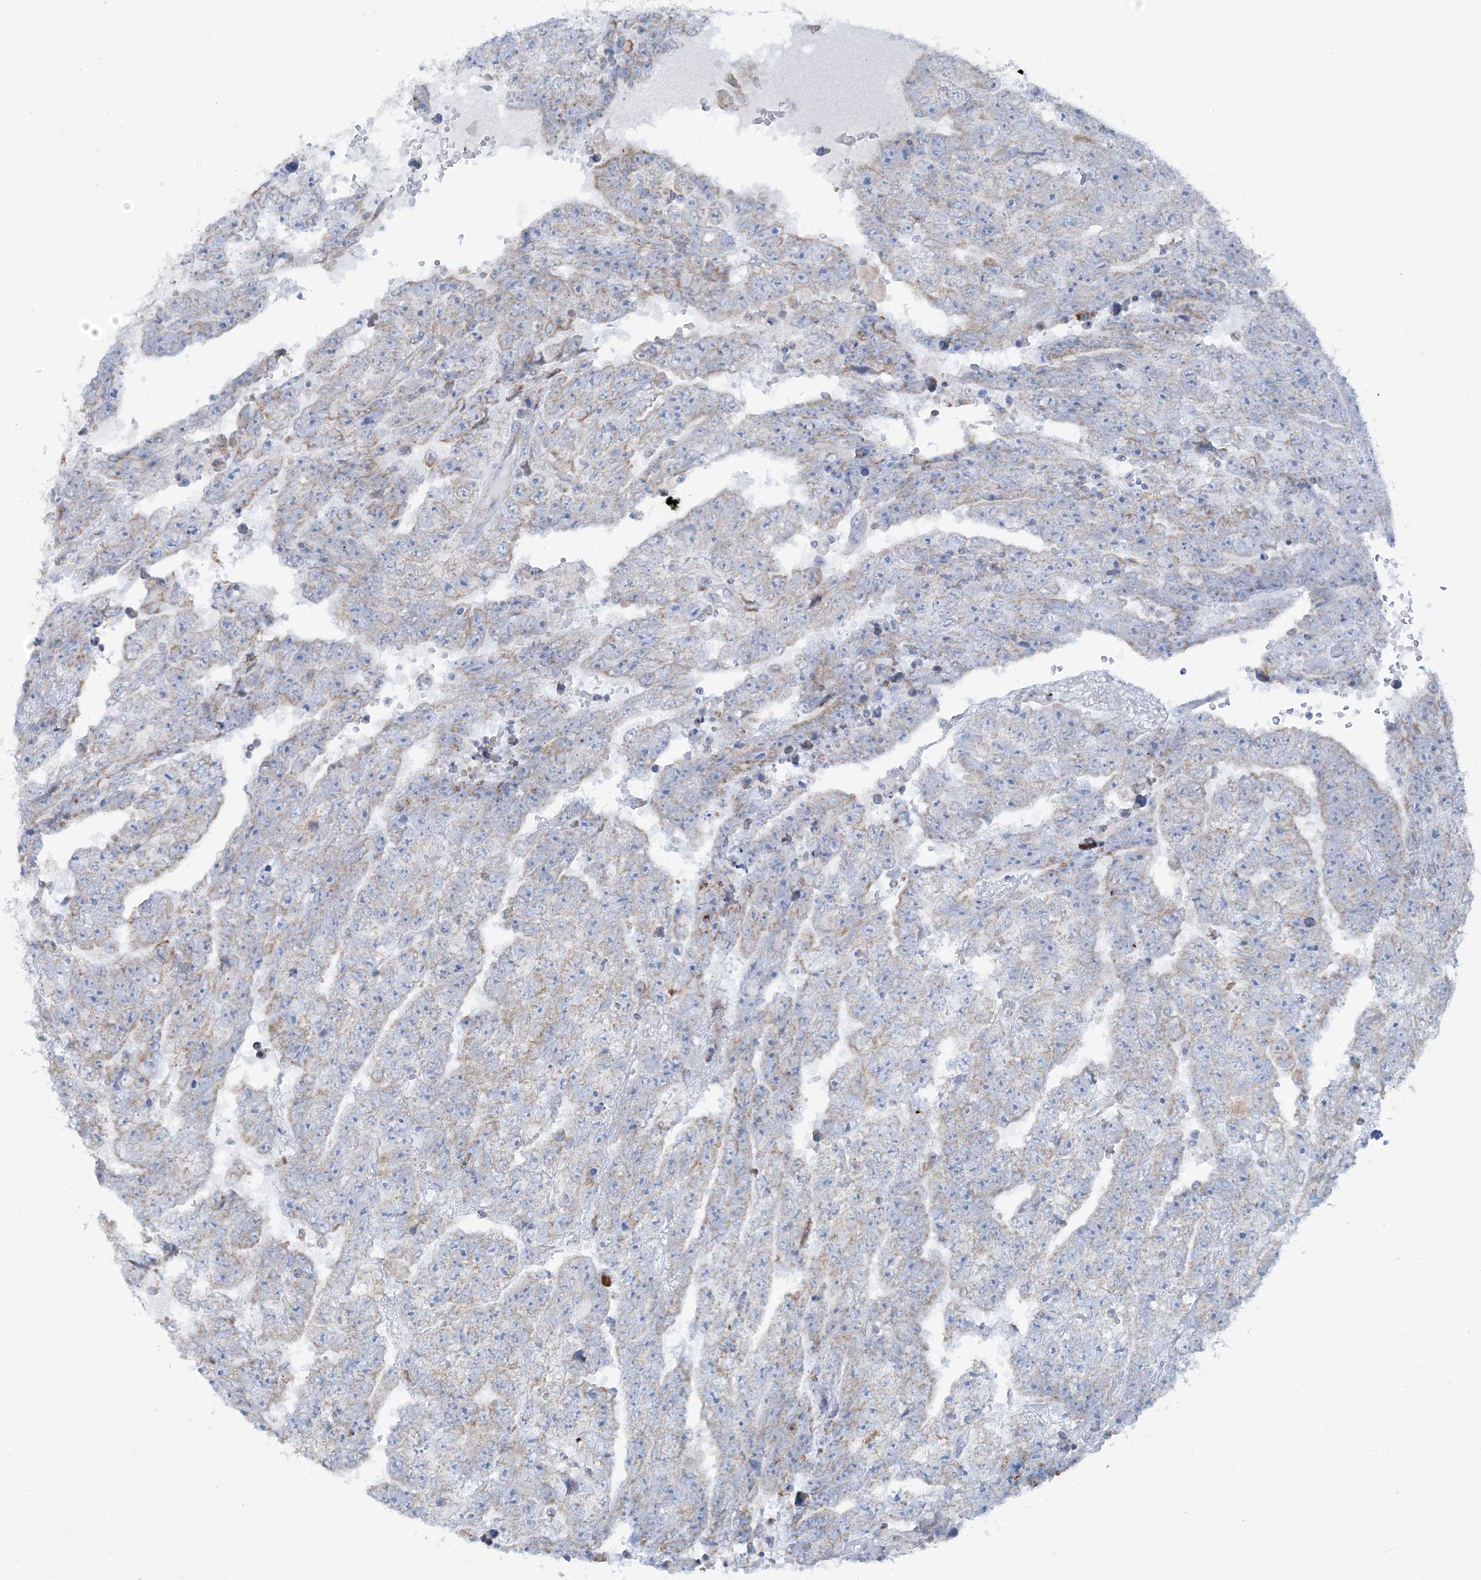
{"staining": {"intensity": "weak", "quantity": "<25%", "location": "cytoplasmic/membranous"}, "tissue": "testis cancer", "cell_type": "Tumor cells", "image_type": "cancer", "snomed": [{"axis": "morphology", "description": "Carcinoma, Embryonal, NOS"}, {"axis": "topography", "description": "Testis"}], "caption": "A photomicrograph of human testis embryonal carcinoma is negative for staining in tumor cells.", "gene": "BEND4", "patient": {"sex": "male", "age": 25}}